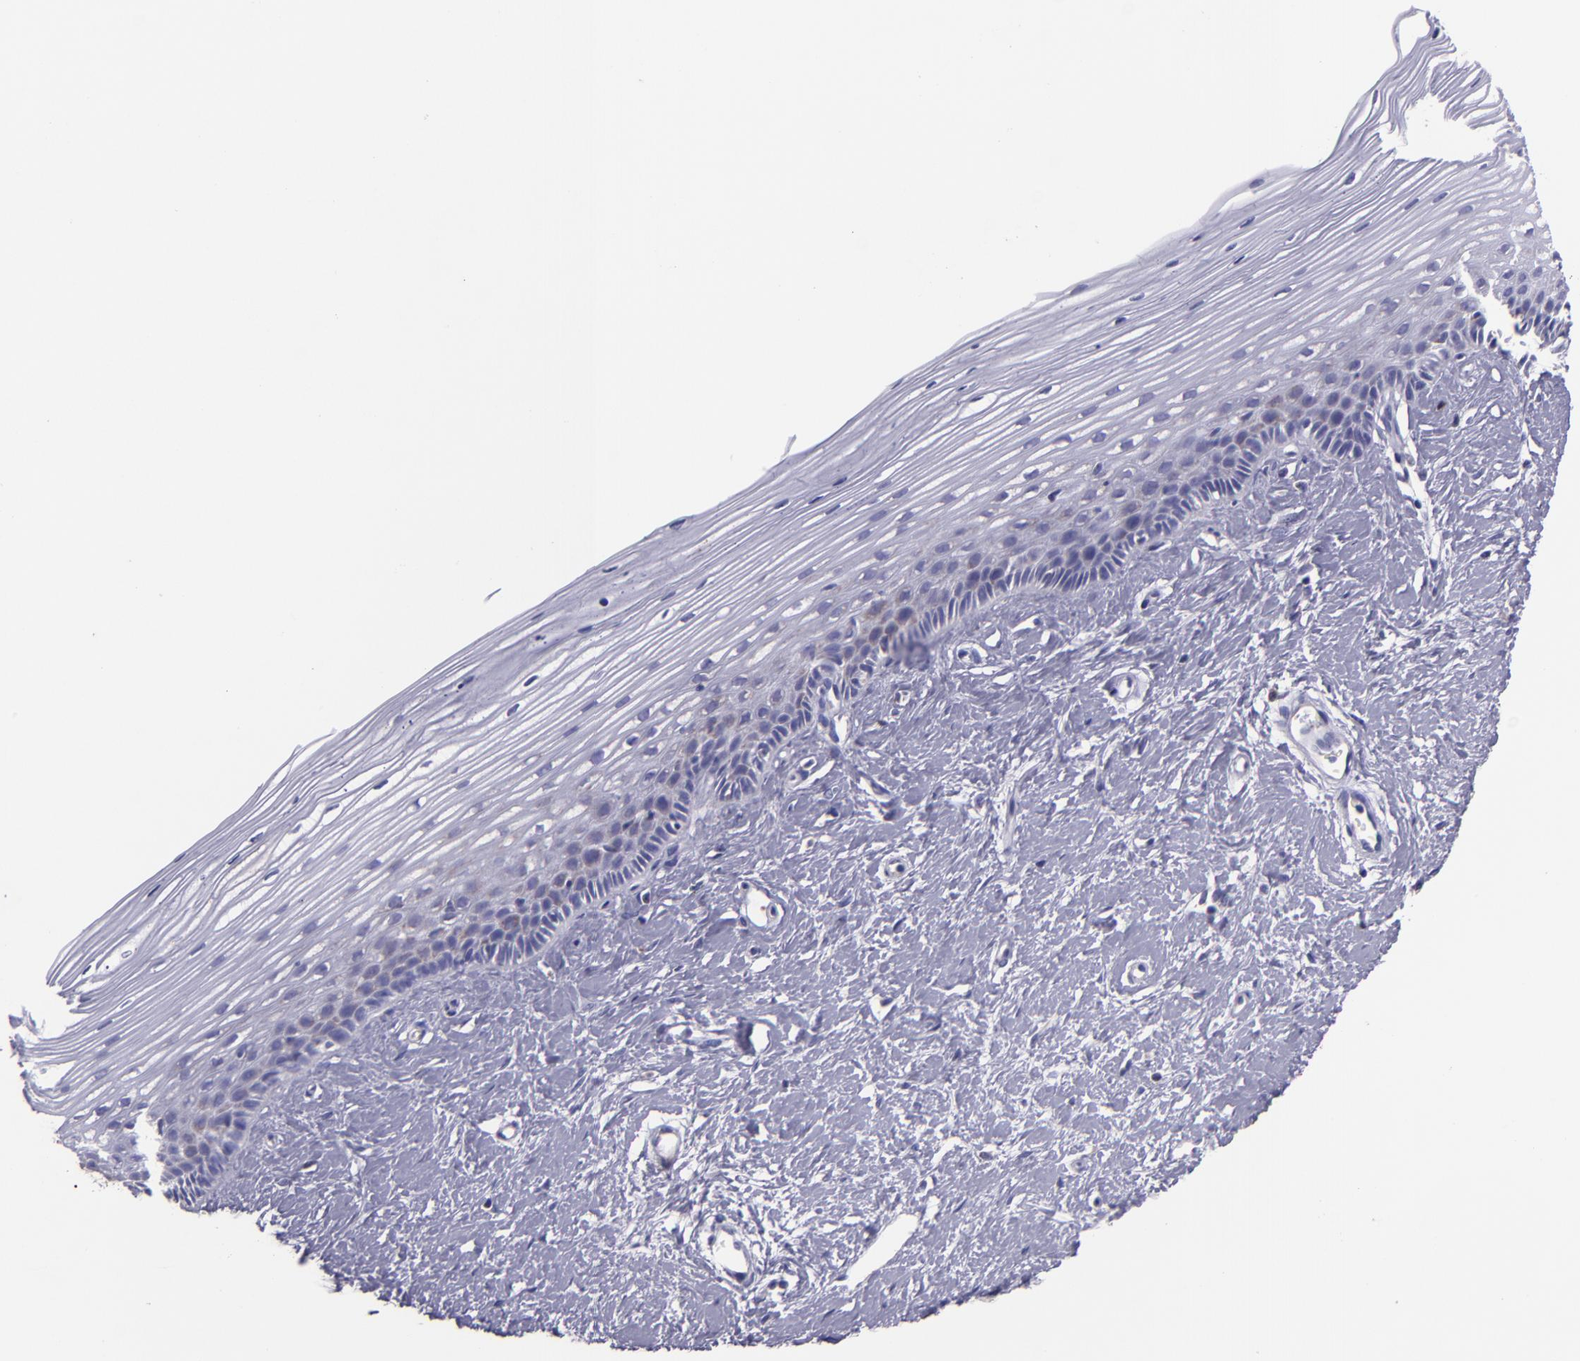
{"staining": {"intensity": "weak", "quantity": ">75%", "location": "cytoplasmic/membranous"}, "tissue": "cervix", "cell_type": "Glandular cells", "image_type": "normal", "snomed": [{"axis": "morphology", "description": "Normal tissue, NOS"}, {"axis": "topography", "description": "Cervix"}], "caption": "Normal cervix exhibits weak cytoplasmic/membranous positivity in about >75% of glandular cells.", "gene": "HSPD1", "patient": {"sex": "female", "age": 40}}